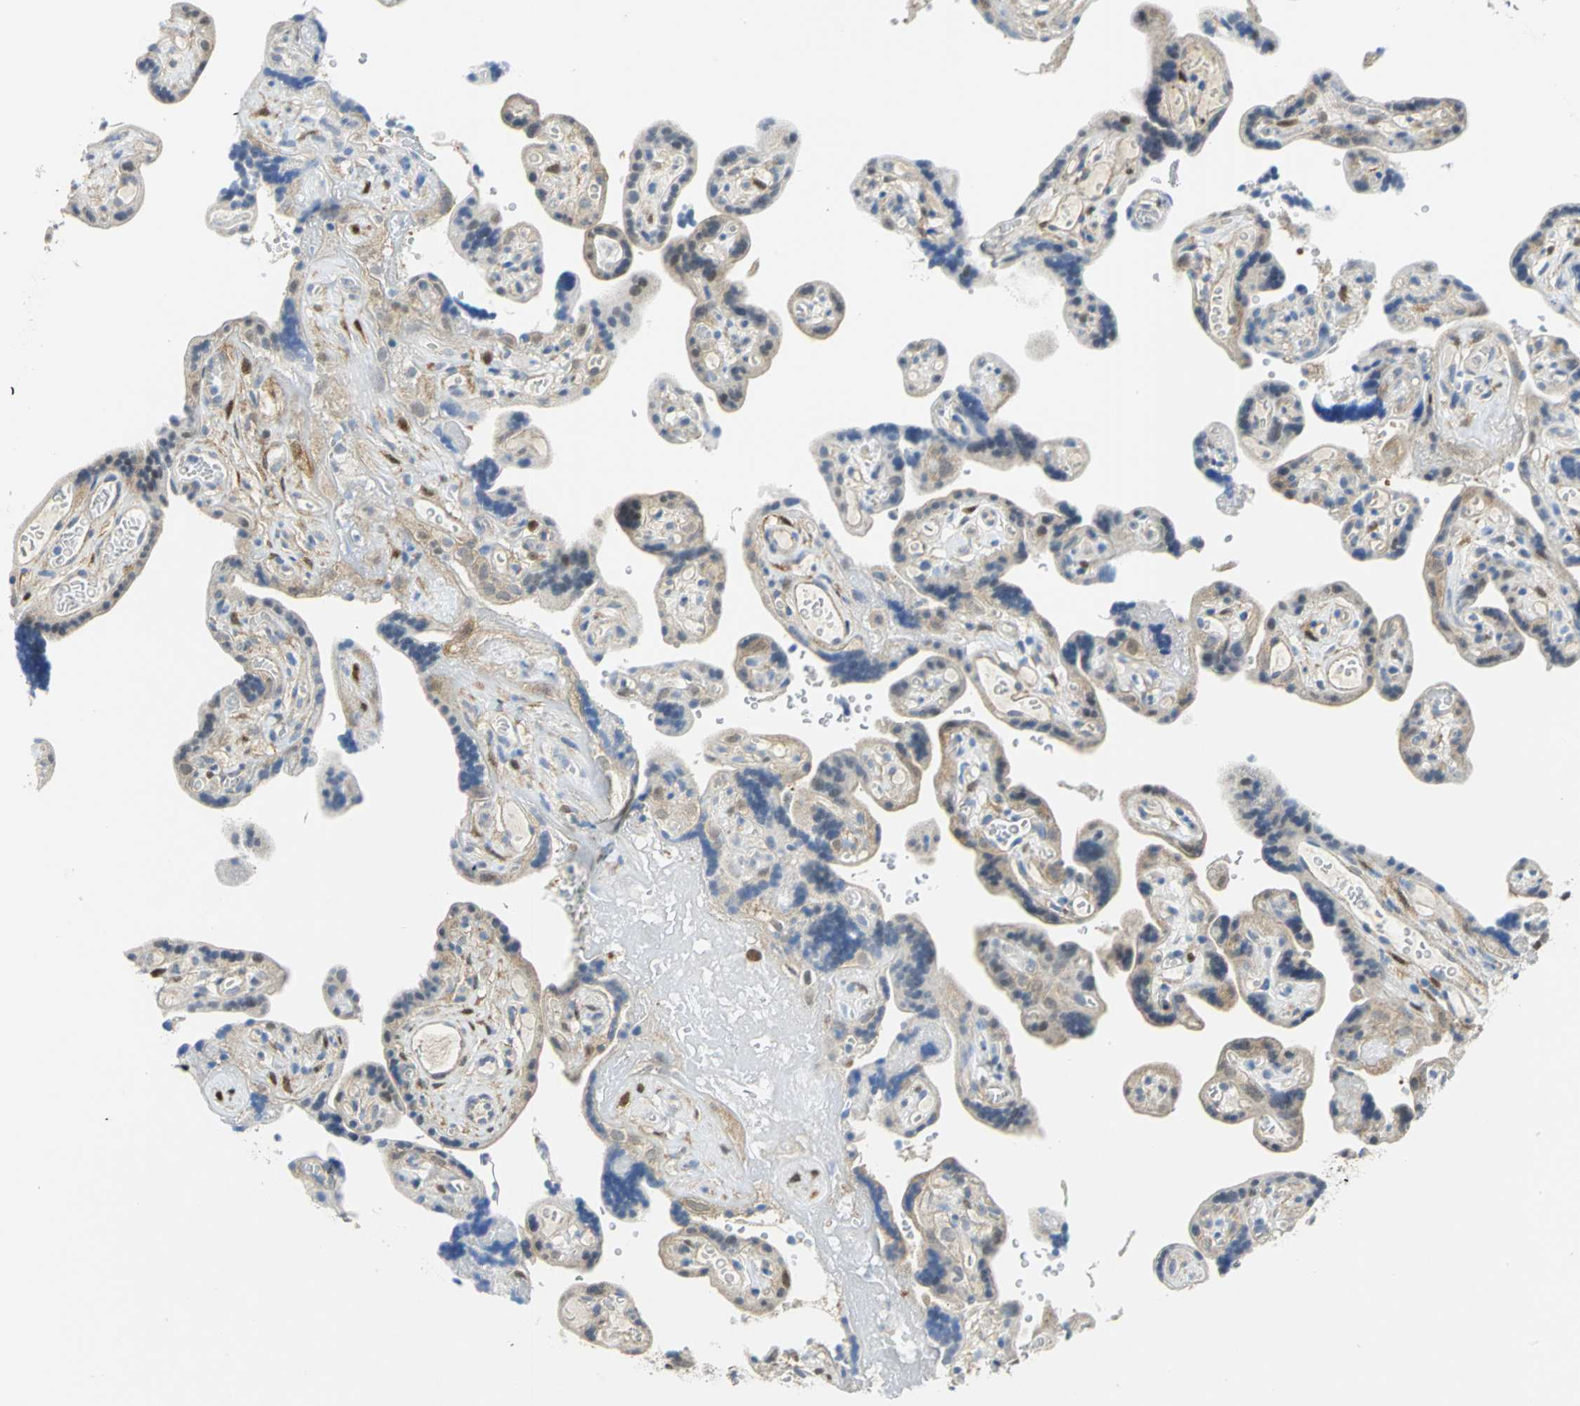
{"staining": {"intensity": "moderate", "quantity": ">75%", "location": "cytoplasmic/membranous"}, "tissue": "placenta", "cell_type": "Decidual cells", "image_type": "normal", "snomed": [{"axis": "morphology", "description": "Normal tissue, NOS"}, {"axis": "topography", "description": "Placenta"}], "caption": "High-power microscopy captured an IHC histopathology image of benign placenta, revealing moderate cytoplasmic/membranous positivity in approximately >75% of decidual cells.", "gene": "PGM3", "patient": {"sex": "female", "age": 30}}